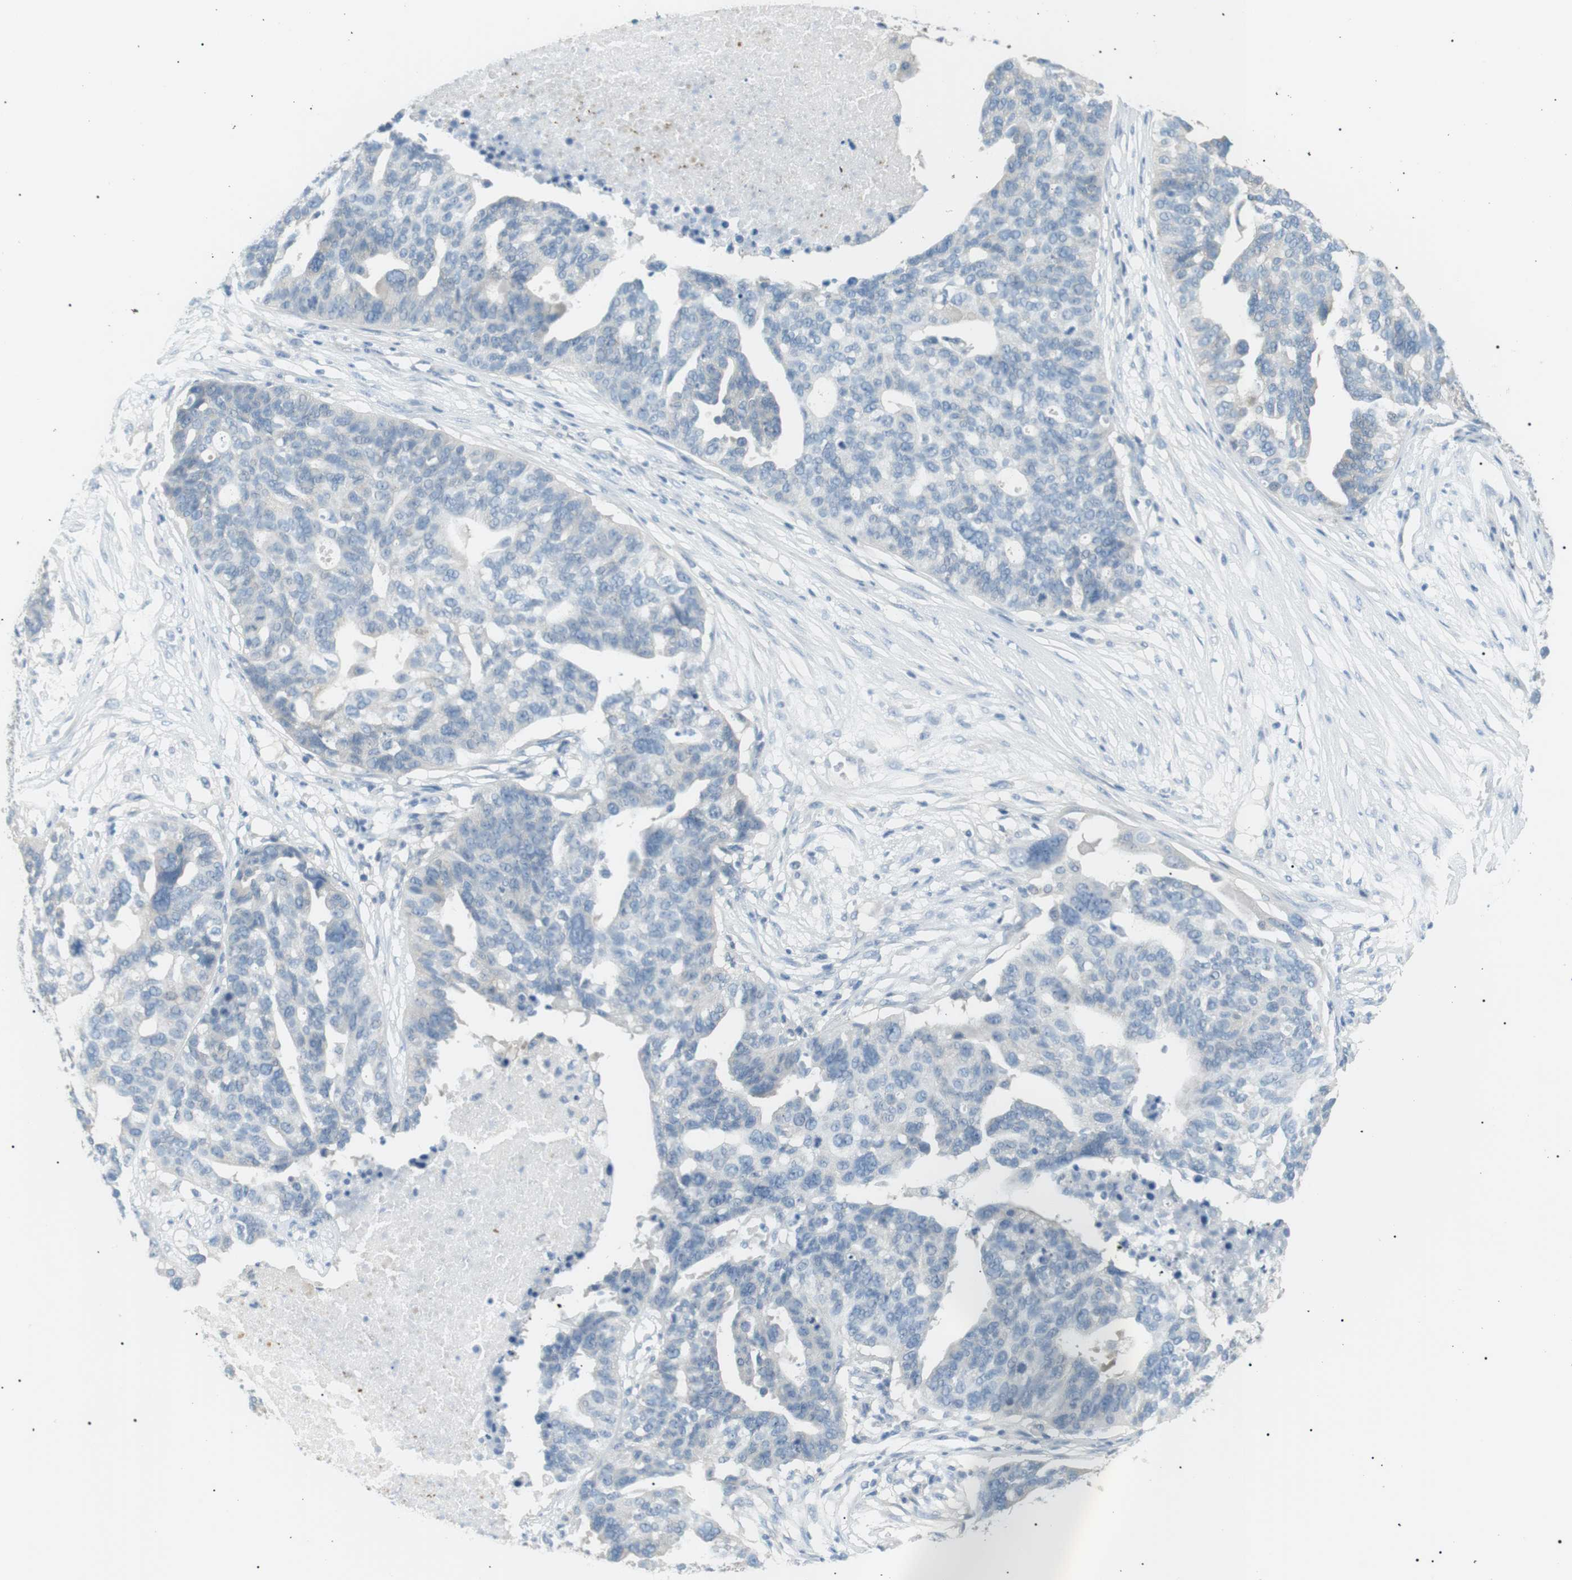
{"staining": {"intensity": "negative", "quantity": "none", "location": "none"}, "tissue": "ovarian cancer", "cell_type": "Tumor cells", "image_type": "cancer", "snomed": [{"axis": "morphology", "description": "Cystadenocarcinoma, serous, NOS"}, {"axis": "topography", "description": "Ovary"}], "caption": "Tumor cells are negative for protein expression in human serous cystadenocarcinoma (ovarian).", "gene": "CDH26", "patient": {"sex": "female", "age": 59}}